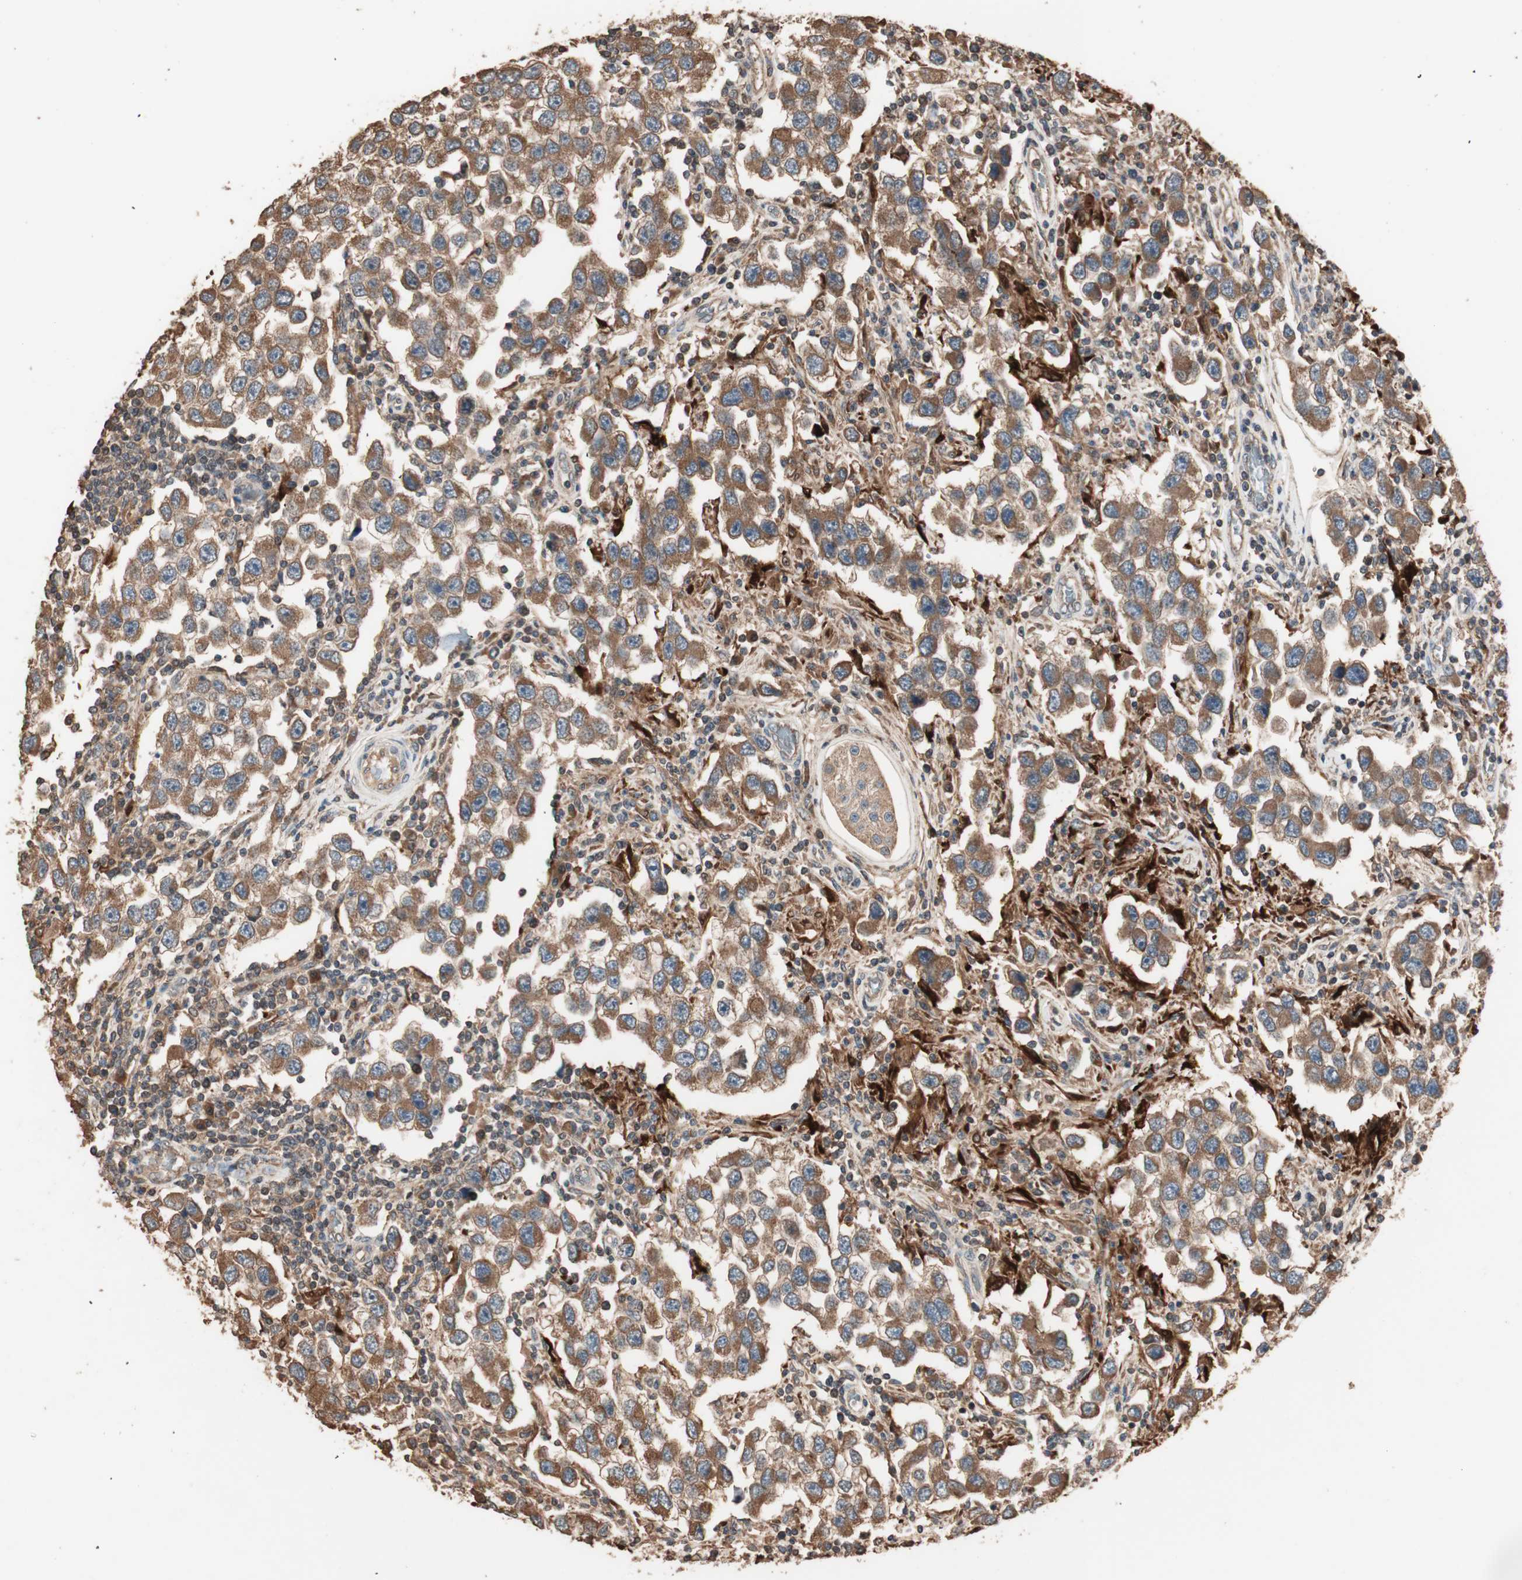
{"staining": {"intensity": "moderate", "quantity": ">75%", "location": "cytoplasmic/membranous"}, "tissue": "testis cancer", "cell_type": "Tumor cells", "image_type": "cancer", "snomed": [{"axis": "morphology", "description": "Carcinoma, Embryonal, NOS"}, {"axis": "topography", "description": "Testis"}], "caption": "Protein expression analysis of embryonal carcinoma (testis) shows moderate cytoplasmic/membranous expression in approximately >75% of tumor cells.", "gene": "USP20", "patient": {"sex": "male", "age": 21}}